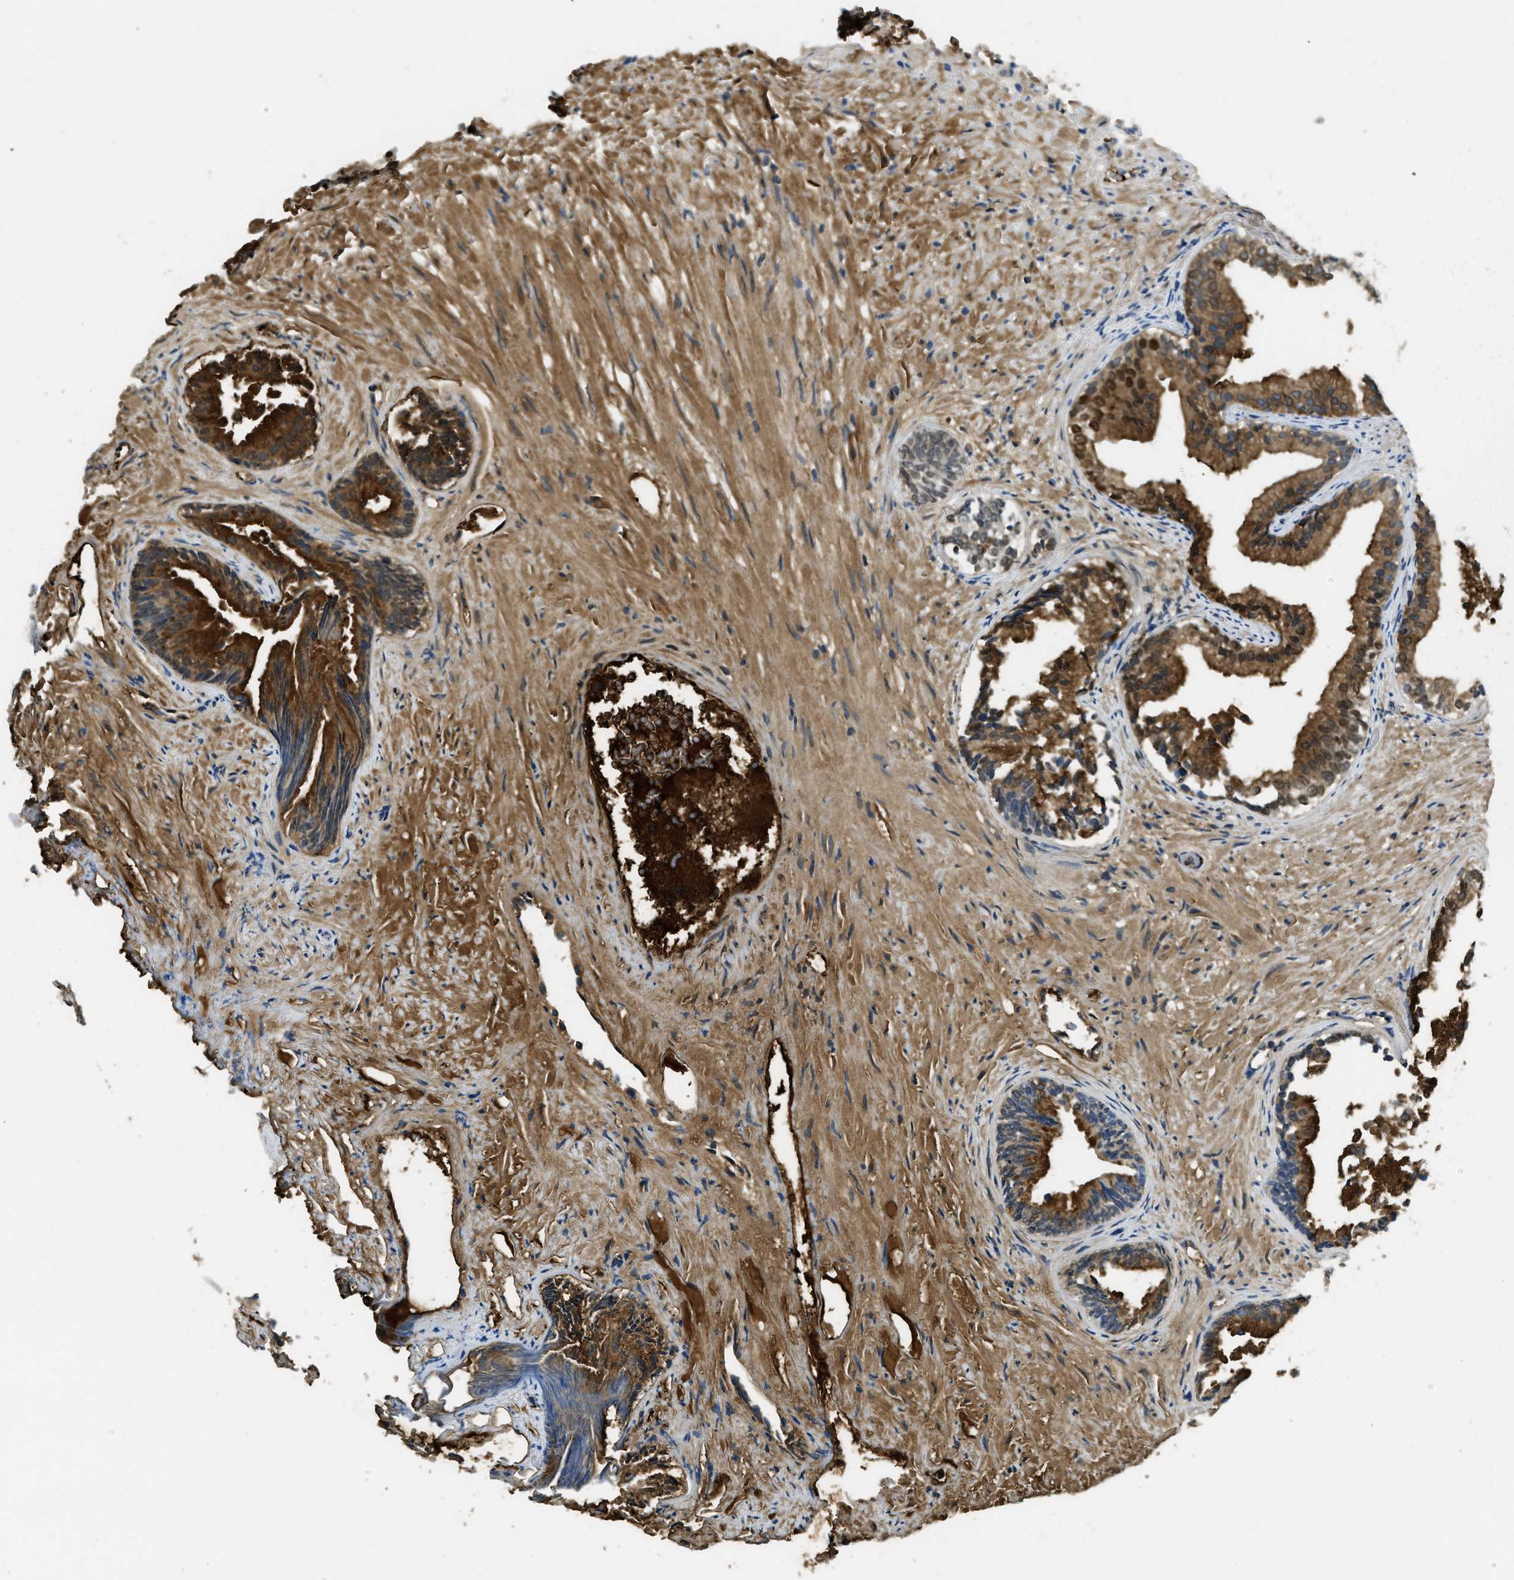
{"staining": {"intensity": "strong", "quantity": ">75%", "location": "cytoplasmic/membranous"}, "tissue": "prostate", "cell_type": "Glandular cells", "image_type": "normal", "snomed": [{"axis": "morphology", "description": "Normal tissue, NOS"}, {"axis": "topography", "description": "Prostate"}], "caption": "This is an image of IHC staining of benign prostate, which shows strong expression in the cytoplasmic/membranous of glandular cells.", "gene": "PRTN3", "patient": {"sex": "male", "age": 76}}